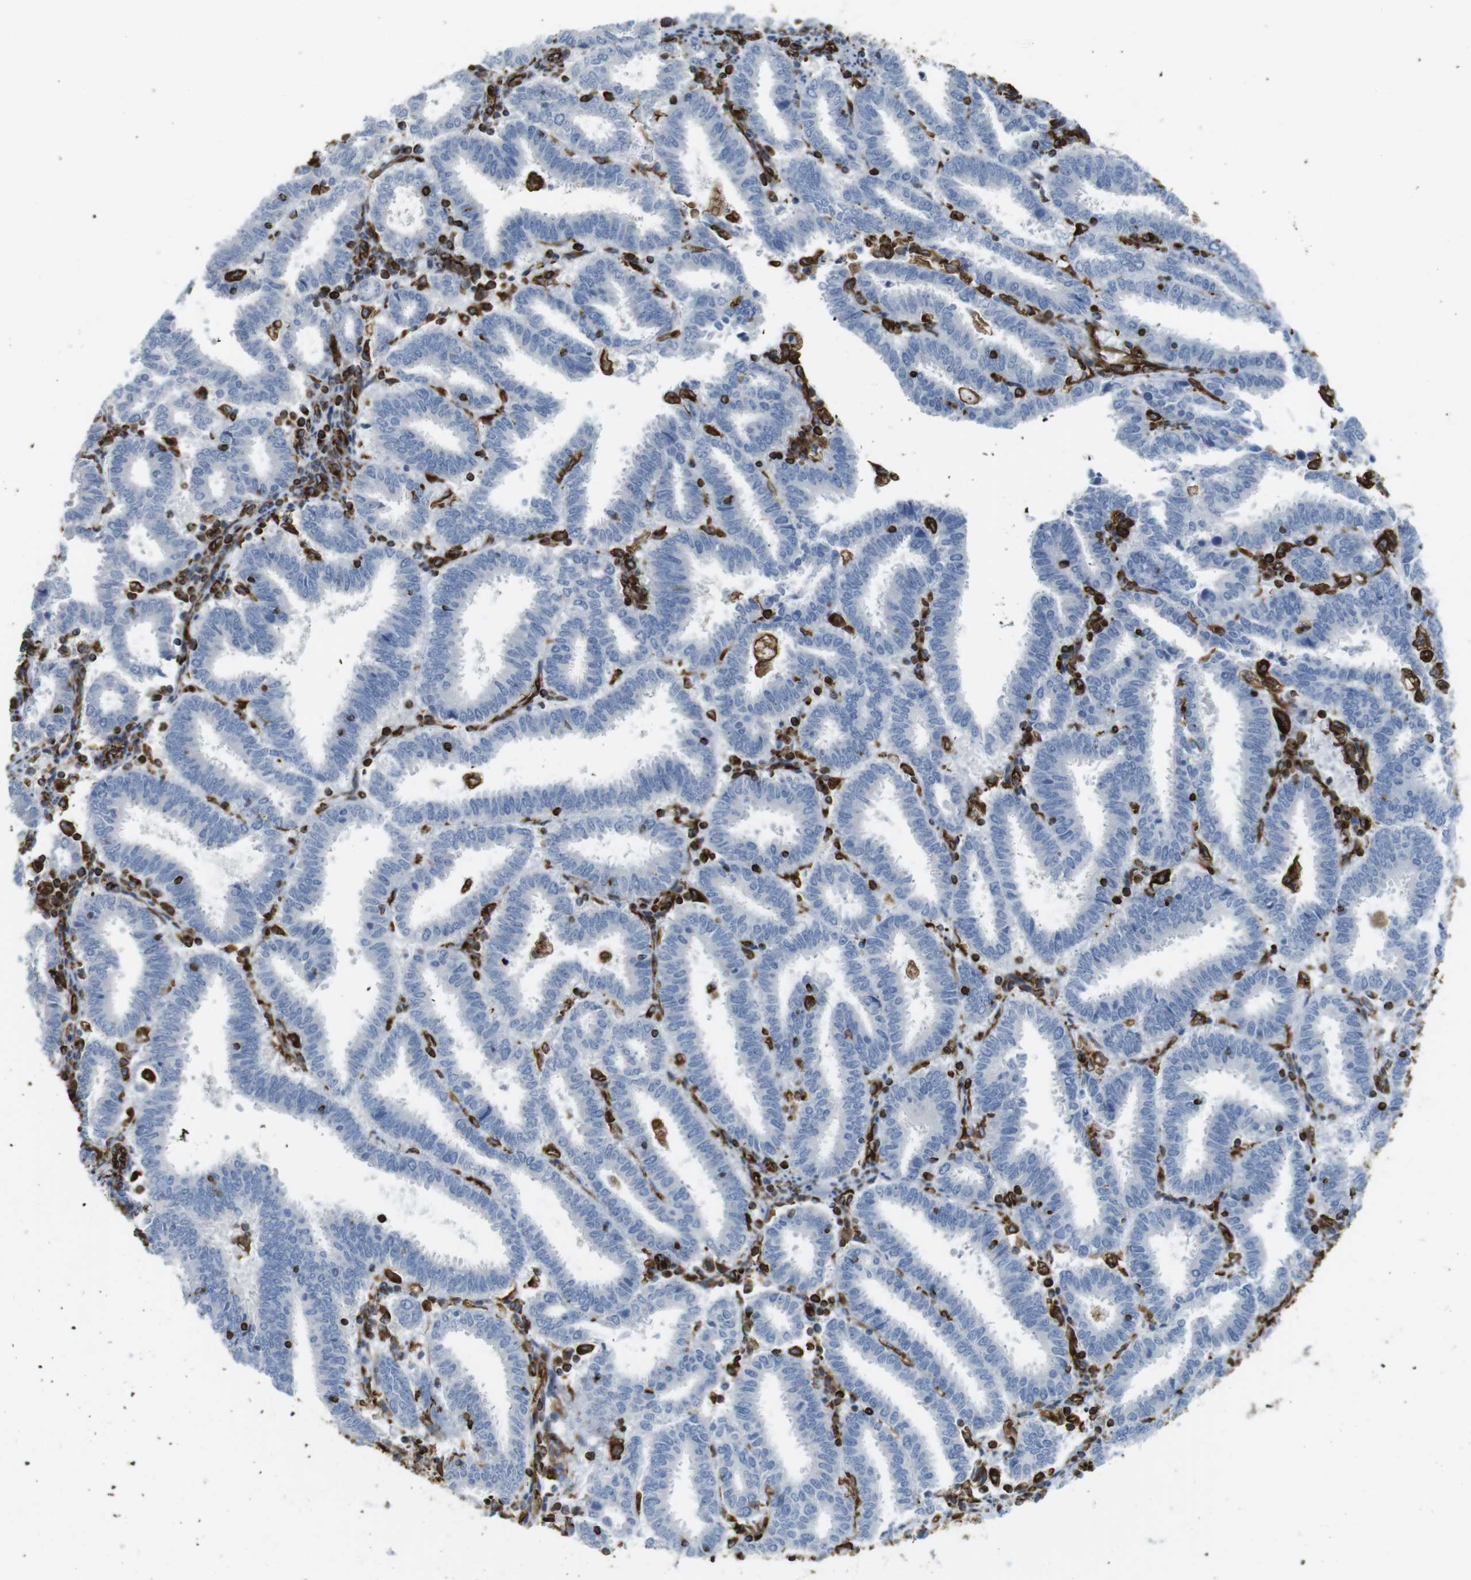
{"staining": {"intensity": "negative", "quantity": "none", "location": "none"}, "tissue": "endometrial cancer", "cell_type": "Tumor cells", "image_type": "cancer", "snomed": [{"axis": "morphology", "description": "Adenocarcinoma, NOS"}, {"axis": "topography", "description": "Uterus"}], "caption": "IHC image of endometrial adenocarcinoma stained for a protein (brown), which exhibits no expression in tumor cells.", "gene": "RALGPS1", "patient": {"sex": "female", "age": 83}}